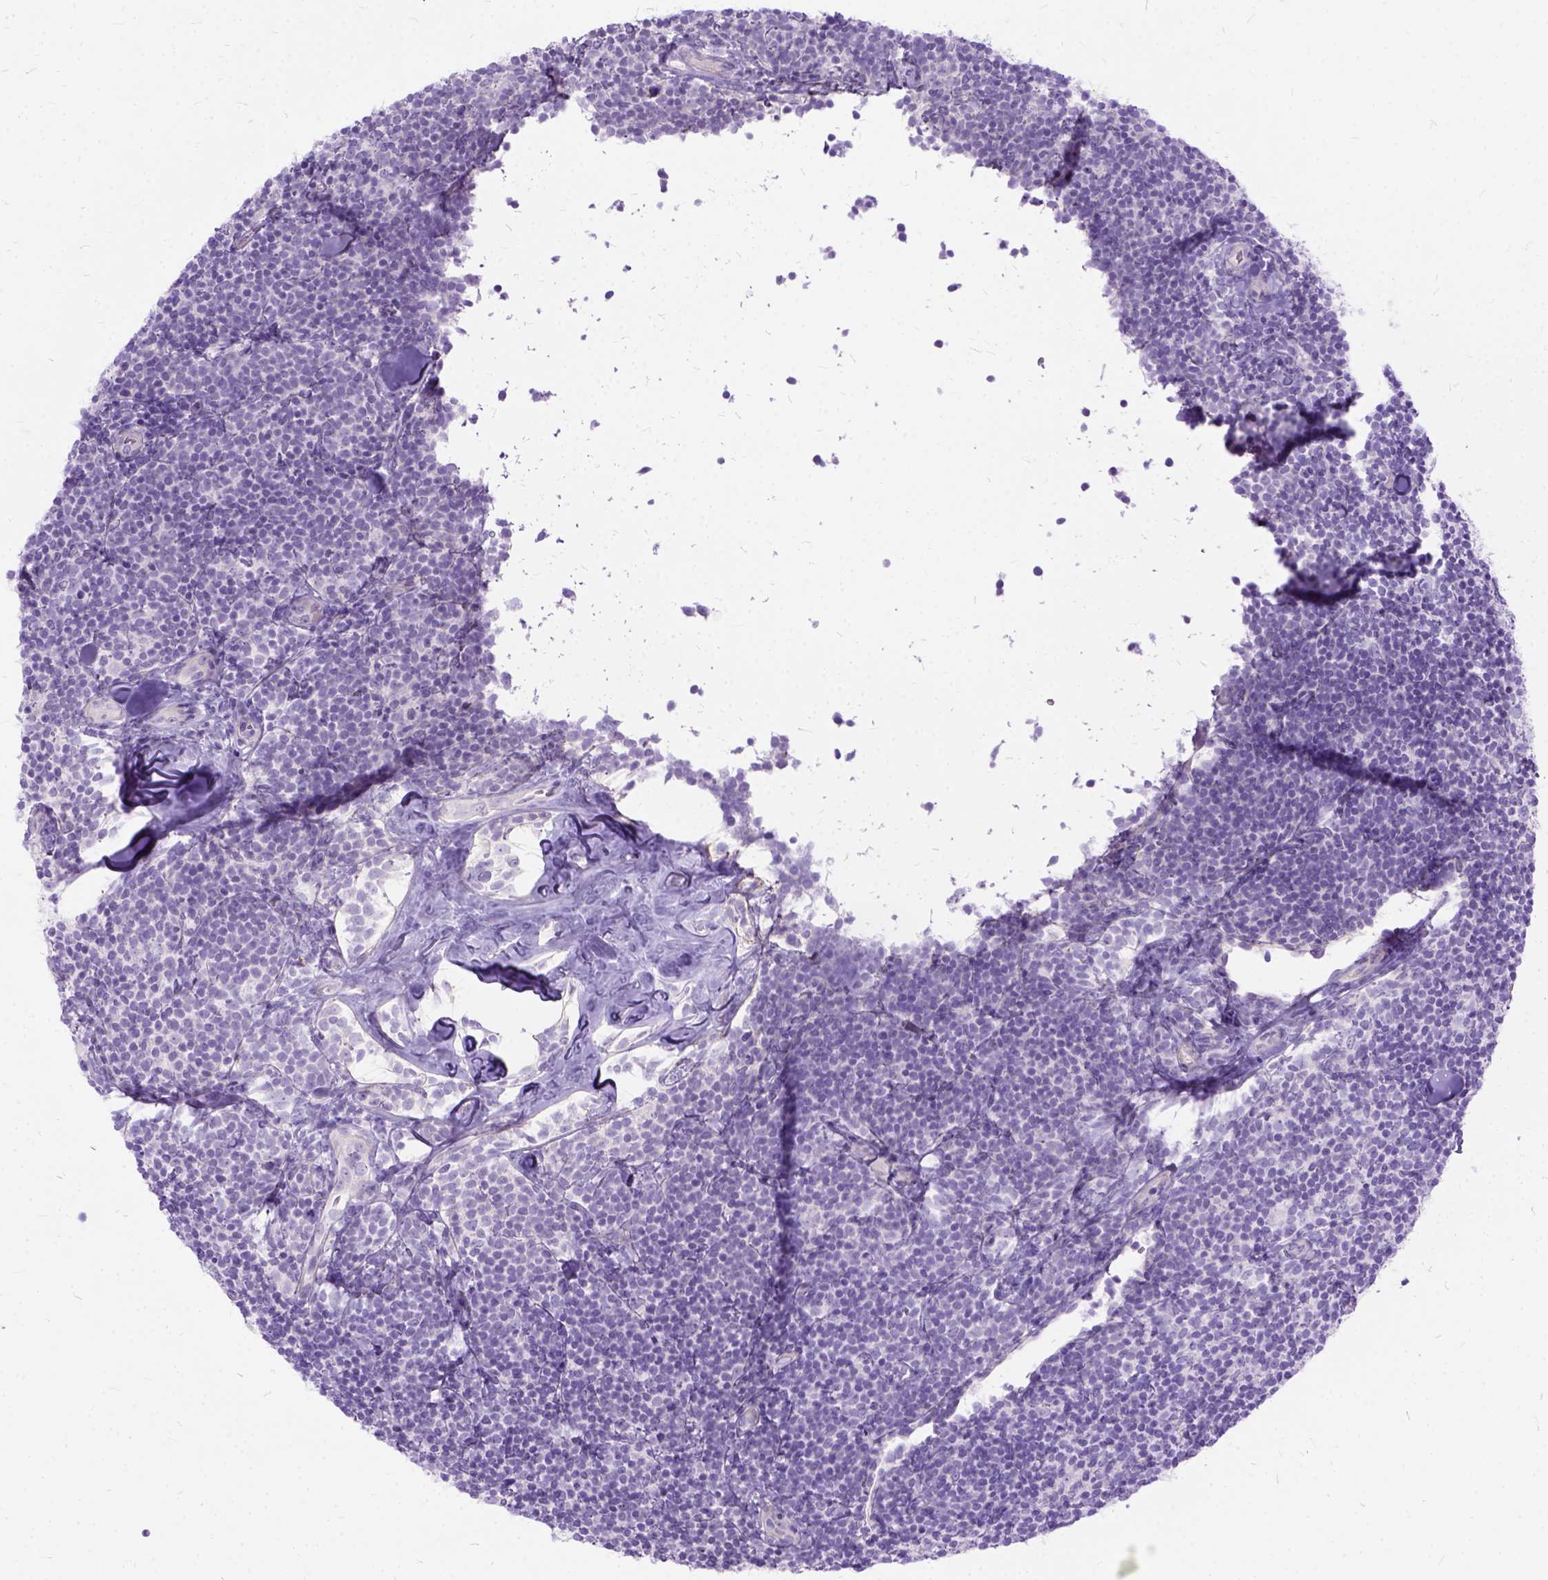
{"staining": {"intensity": "negative", "quantity": "none", "location": "none"}, "tissue": "lymphoma", "cell_type": "Tumor cells", "image_type": "cancer", "snomed": [{"axis": "morphology", "description": "Malignant lymphoma, non-Hodgkin's type, Low grade"}, {"axis": "topography", "description": "Lymph node"}], "caption": "The immunohistochemistry photomicrograph has no significant positivity in tumor cells of lymphoma tissue.", "gene": "ARL9", "patient": {"sex": "female", "age": 56}}